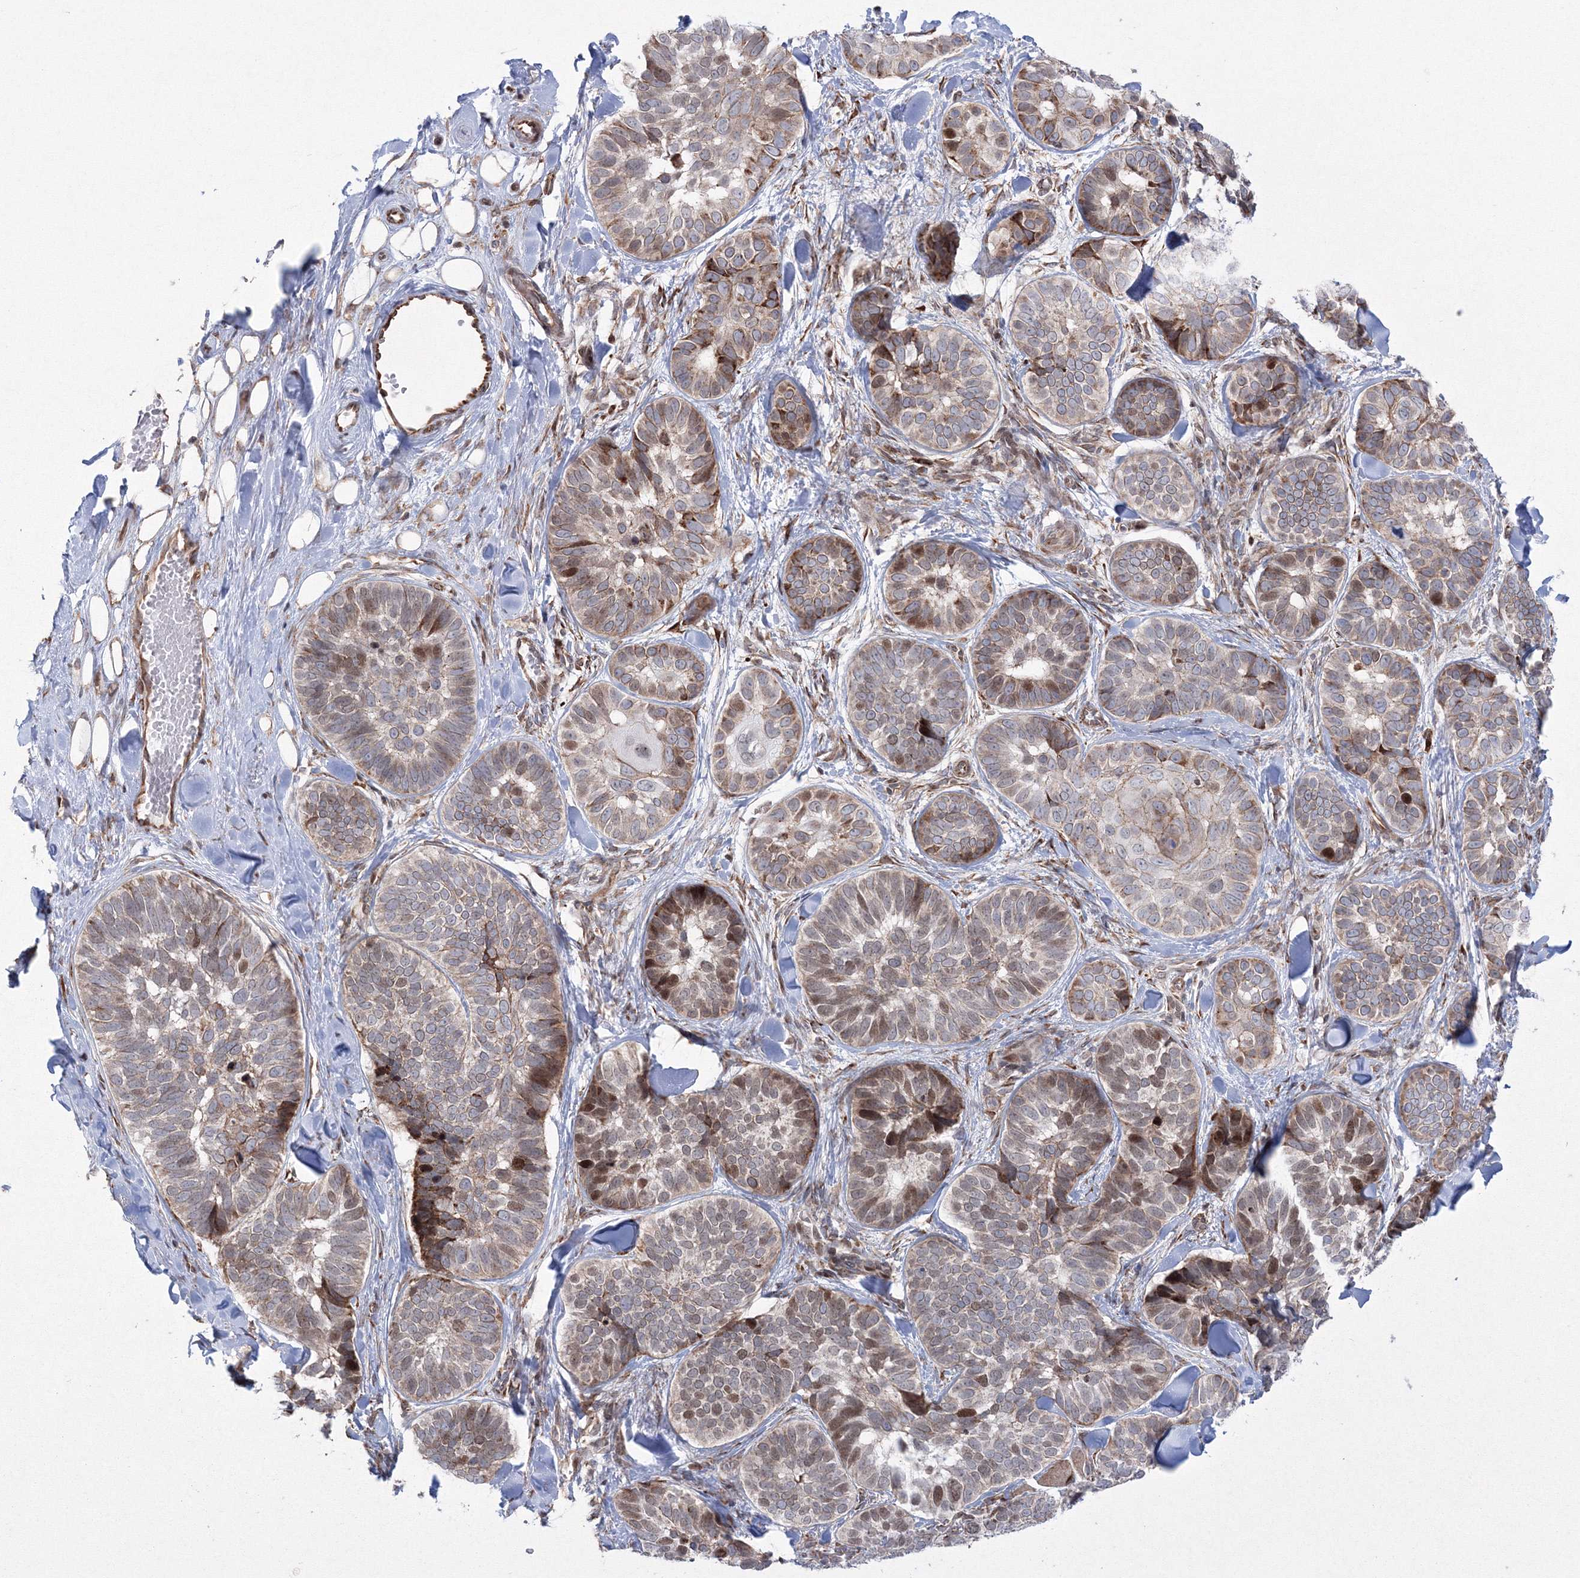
{"staining": {"intensity": "moderate", "quantity": "25%-75%", "location": "cytoplasmic/membranous,nuclear"}, "tissue": "skin cancer", "cell_type": "Tumor cells", "image_type": "cancer", "snomed": [{"axis": "morphology", "description": "Basal cell carcinoma"}, {"axis": "topography", "description": "Skin"}], "caption": "Immunohistochemistry (IHC) of human skin basal cell carcinoma demonstrates medium levels of moderate cytoplasmic/membranous and nuclear positivity in approximately 25%-75% of tumor cells. (DAB (3,3'-diaminobenzidine) IHC, brown staining for protein, blue staining for nuclei).", "gene": "EFCAB12", "patient": {"sex": "male", "age": 62}}